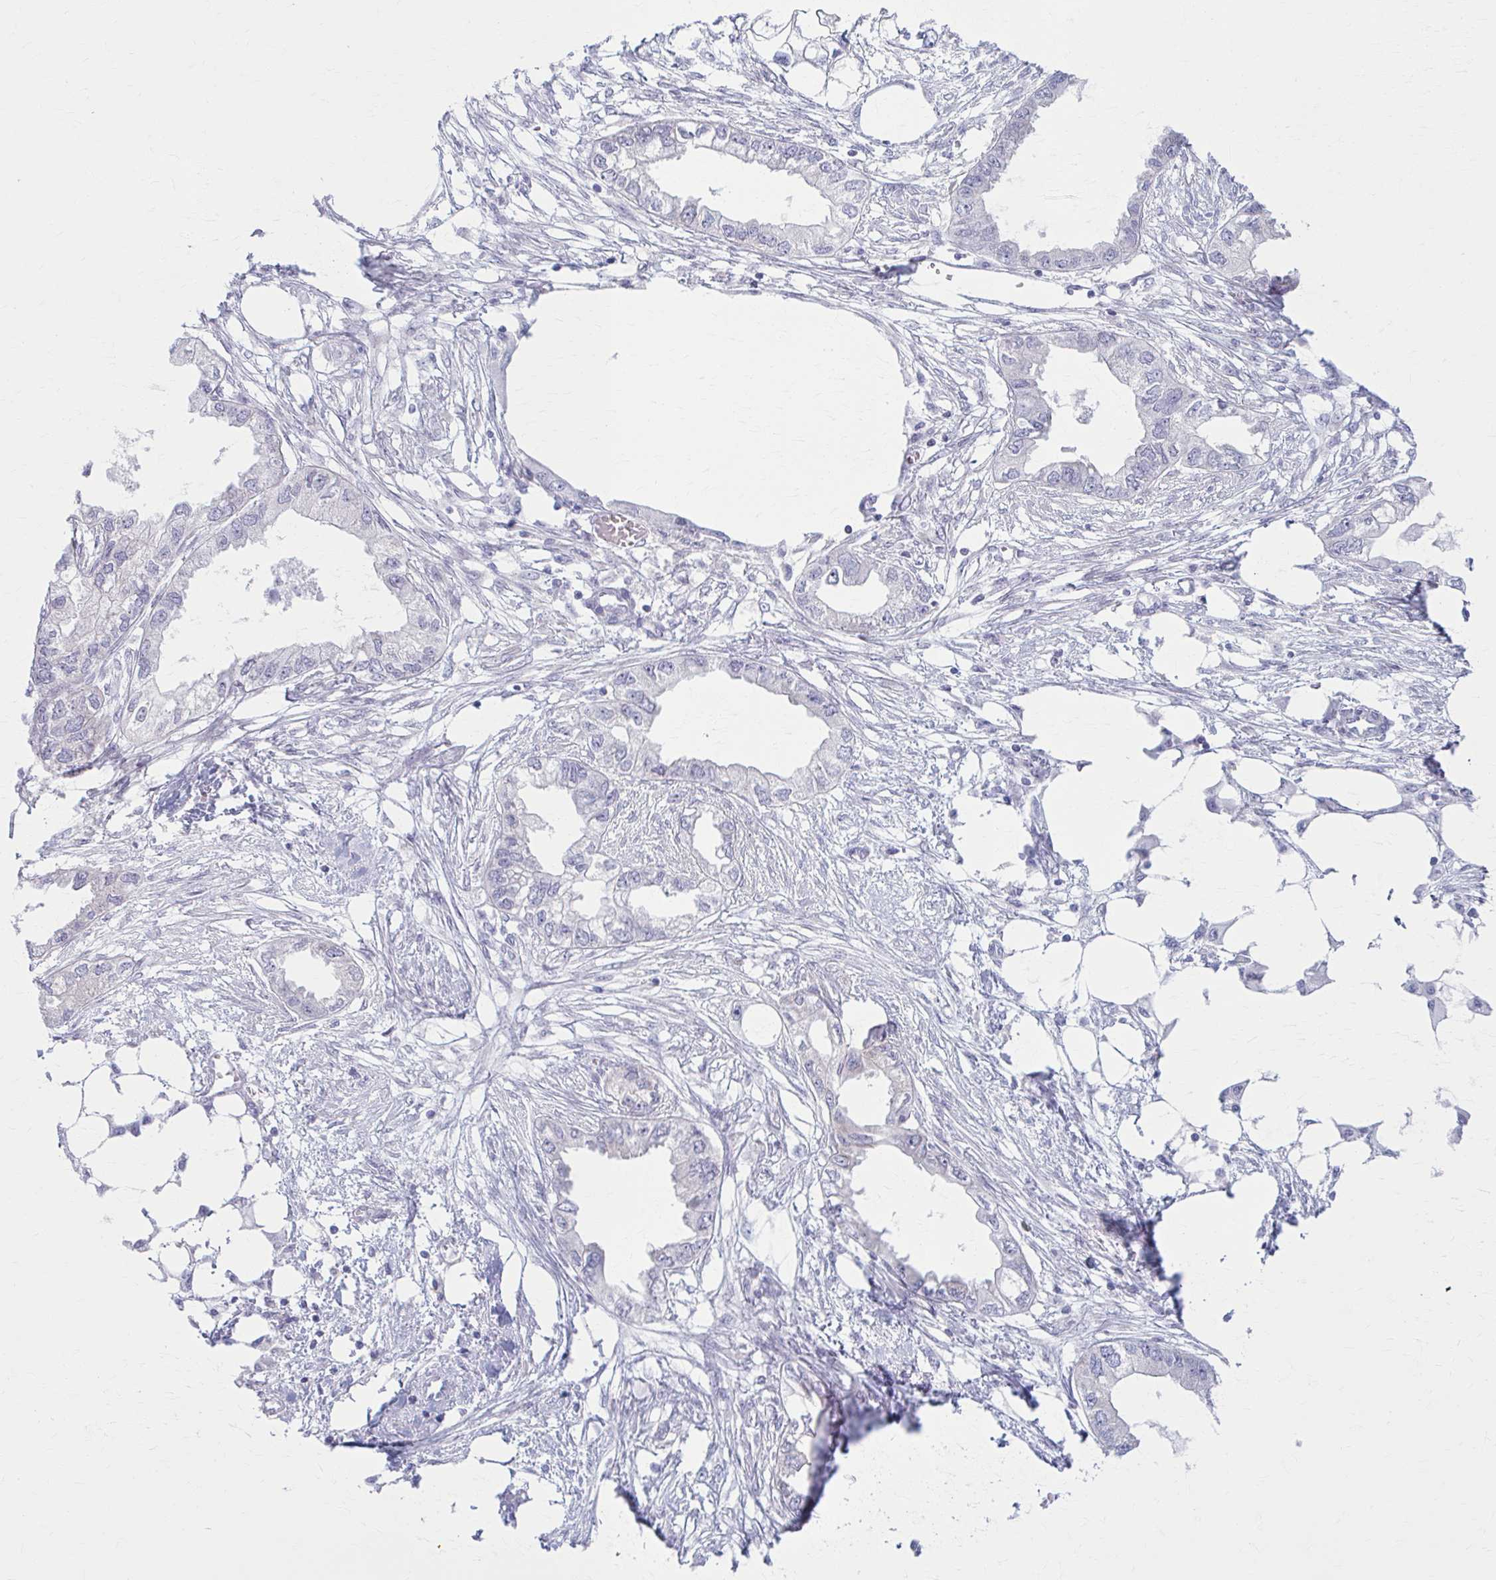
{"staining": {"intensity": "negative", "quantity": "none", "location": "none"}, "tissue": "endometrial cancer", "cell_type": "Tumor cells", "image_type": "cancer", "snomed": [{"axis": "morphology", "description": "Adenocarcinoma, NOS"}, {"axis": "morphology", "description": "Adenocarcinoma, metastatic, NOS"}, {"axis": "topography", "description": "Adipose tissue"}, {"axis": "topography", "description": "Endometrium"}], "caption": "Tumor cells show no significant staining in endometrial cancer.", "gene": "PRKRA", "patient": {"sex": "female", "age": 67}}